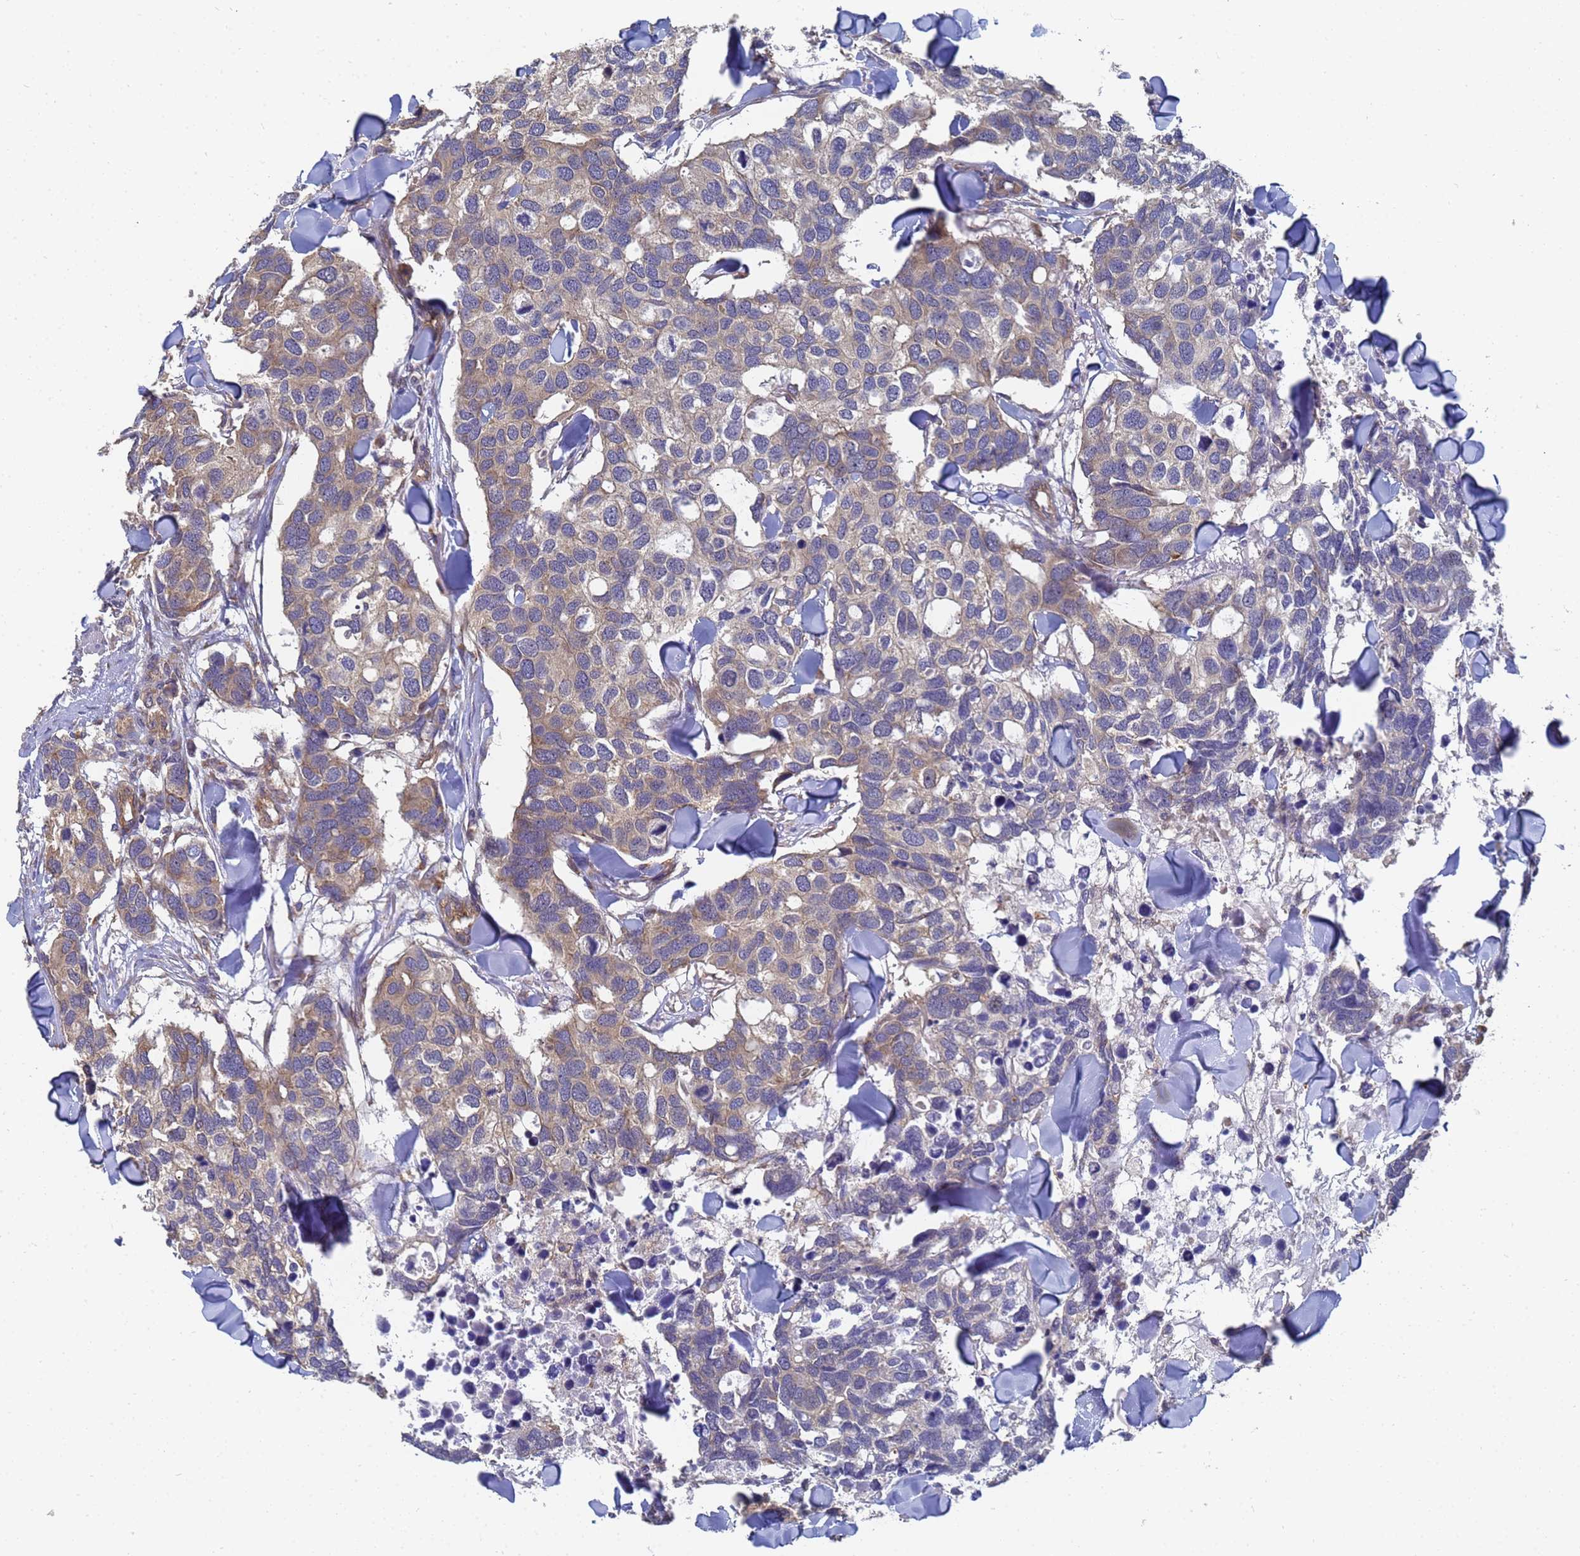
{"staining": {"intensity": "weak", "quantity": "25%-75%", "location": "cytoplasmic/membranous"}, "tissue": "breast cancer", "cell_type": "Tumor cells", "image_type": "cancer", "snomed": [{"axis": "morphology", "description": "Duct carcinoma"}, {"axis": "topography", "description": "Breast"}], "caption": "Approximately 25%-75% of tumor cells in breast cancer demonstrate weak cytoplasmic/membranous protein expression as visualized by brown immunohistochemical staining.", "gene": "ALS2CL", "patient": {"sex": "female", "age": 83}}